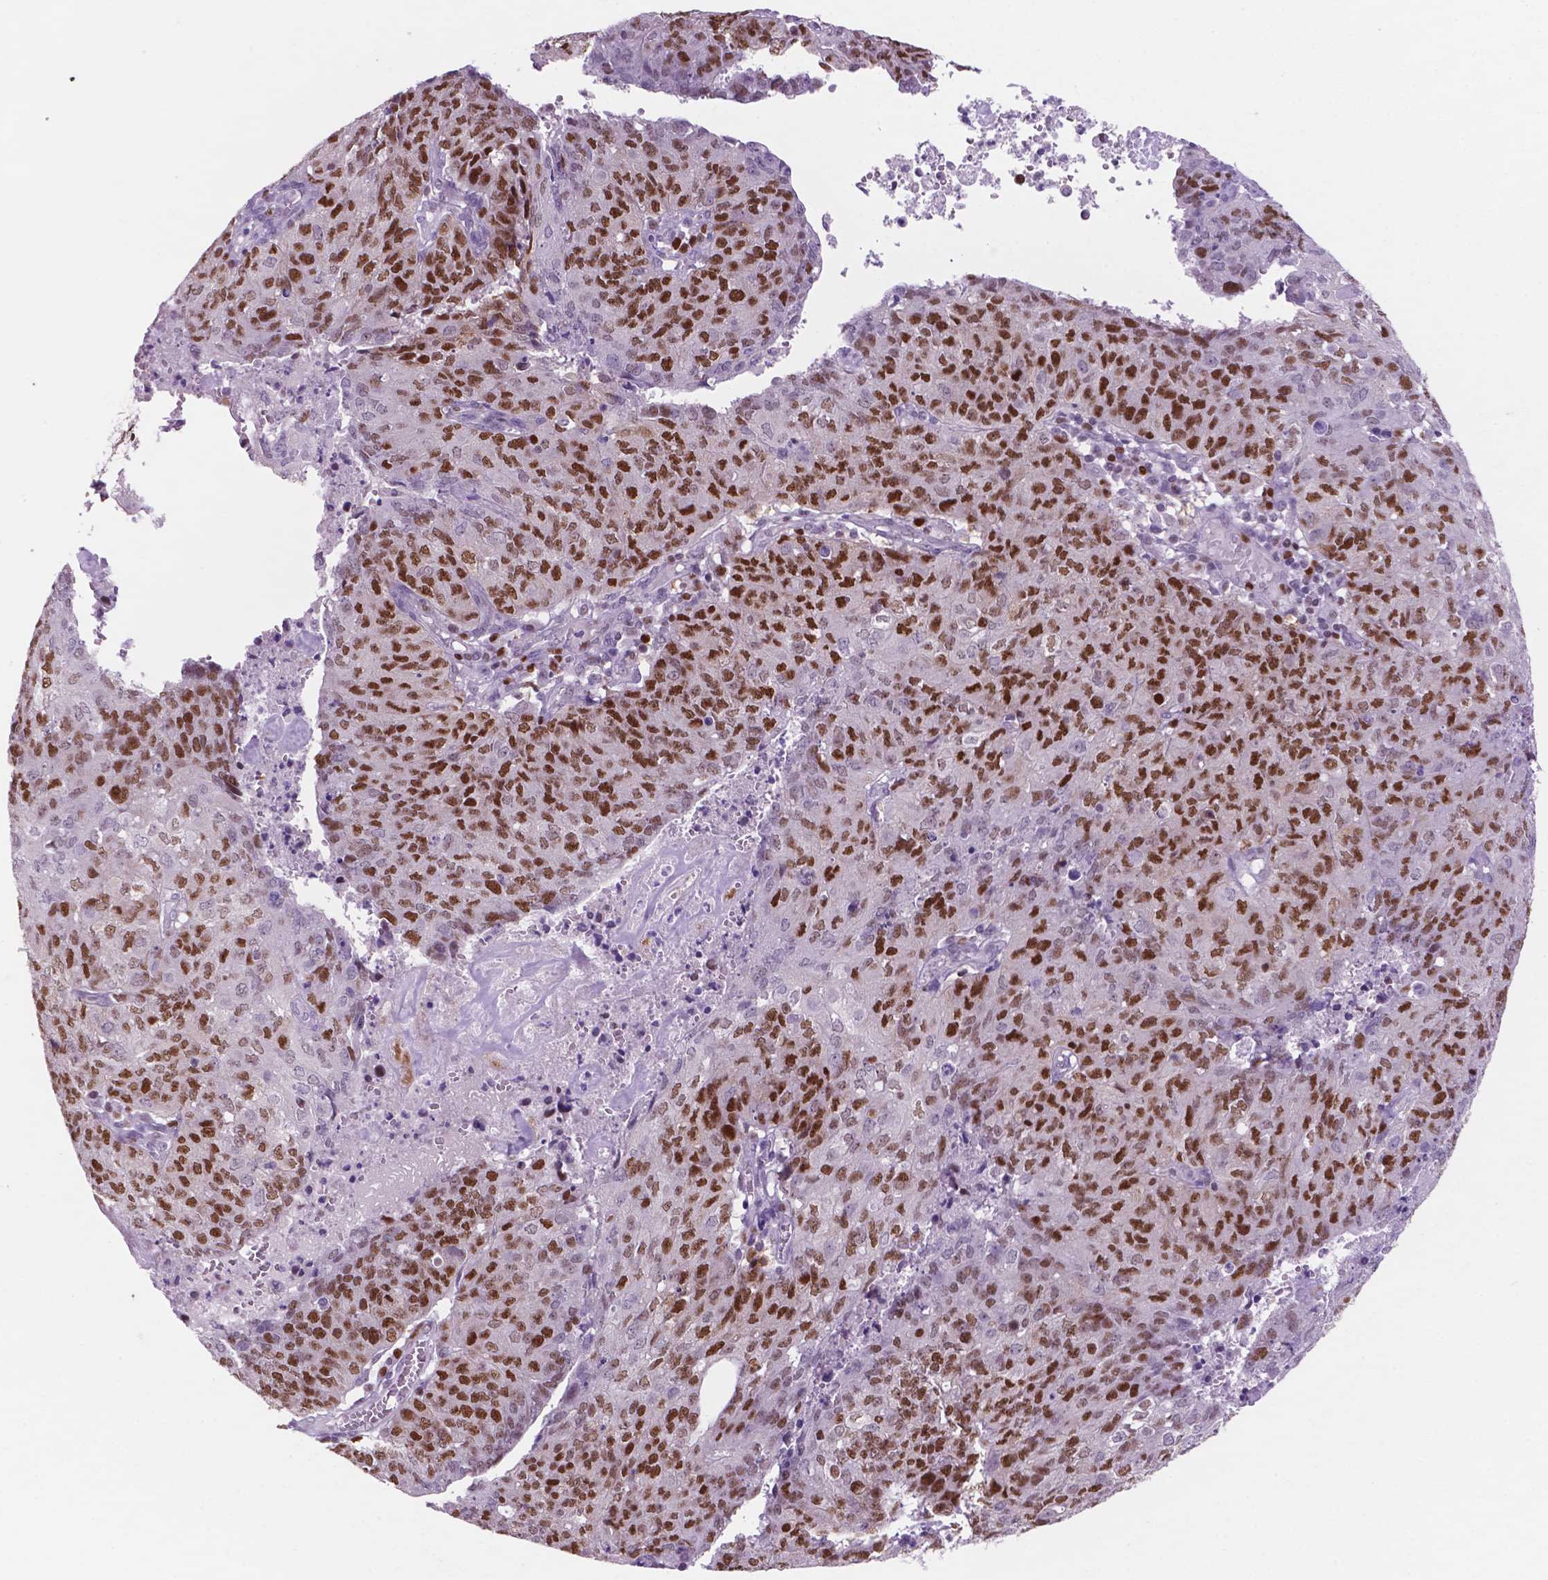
{"staining": {"intensity": "moderate", "quantity": ">75%", "location": "nuclear"}, "tissue": "endometrial cancer", "cell_type": "Tumor cells", "image_type": "cancer", "snomed": [{"axis": "morphology", "description": "Adenocarcinoma, NOS"}, {"axis": "topography", "description": "Endometrium"}], "caption": "DAB immunohistochemical staining of human adenocarcinoma (endometrial) shows moderate nuclear protein positivity in approximately >75% of tumor cells. Using DAB (3,3'-diaminobenzidine) (brown) and hematoxylin (blue) stains, captured at high magnification using brightfield microscopy.", "gene": "NCAPH2", "patient": {"sex": "female", "age": 82}}